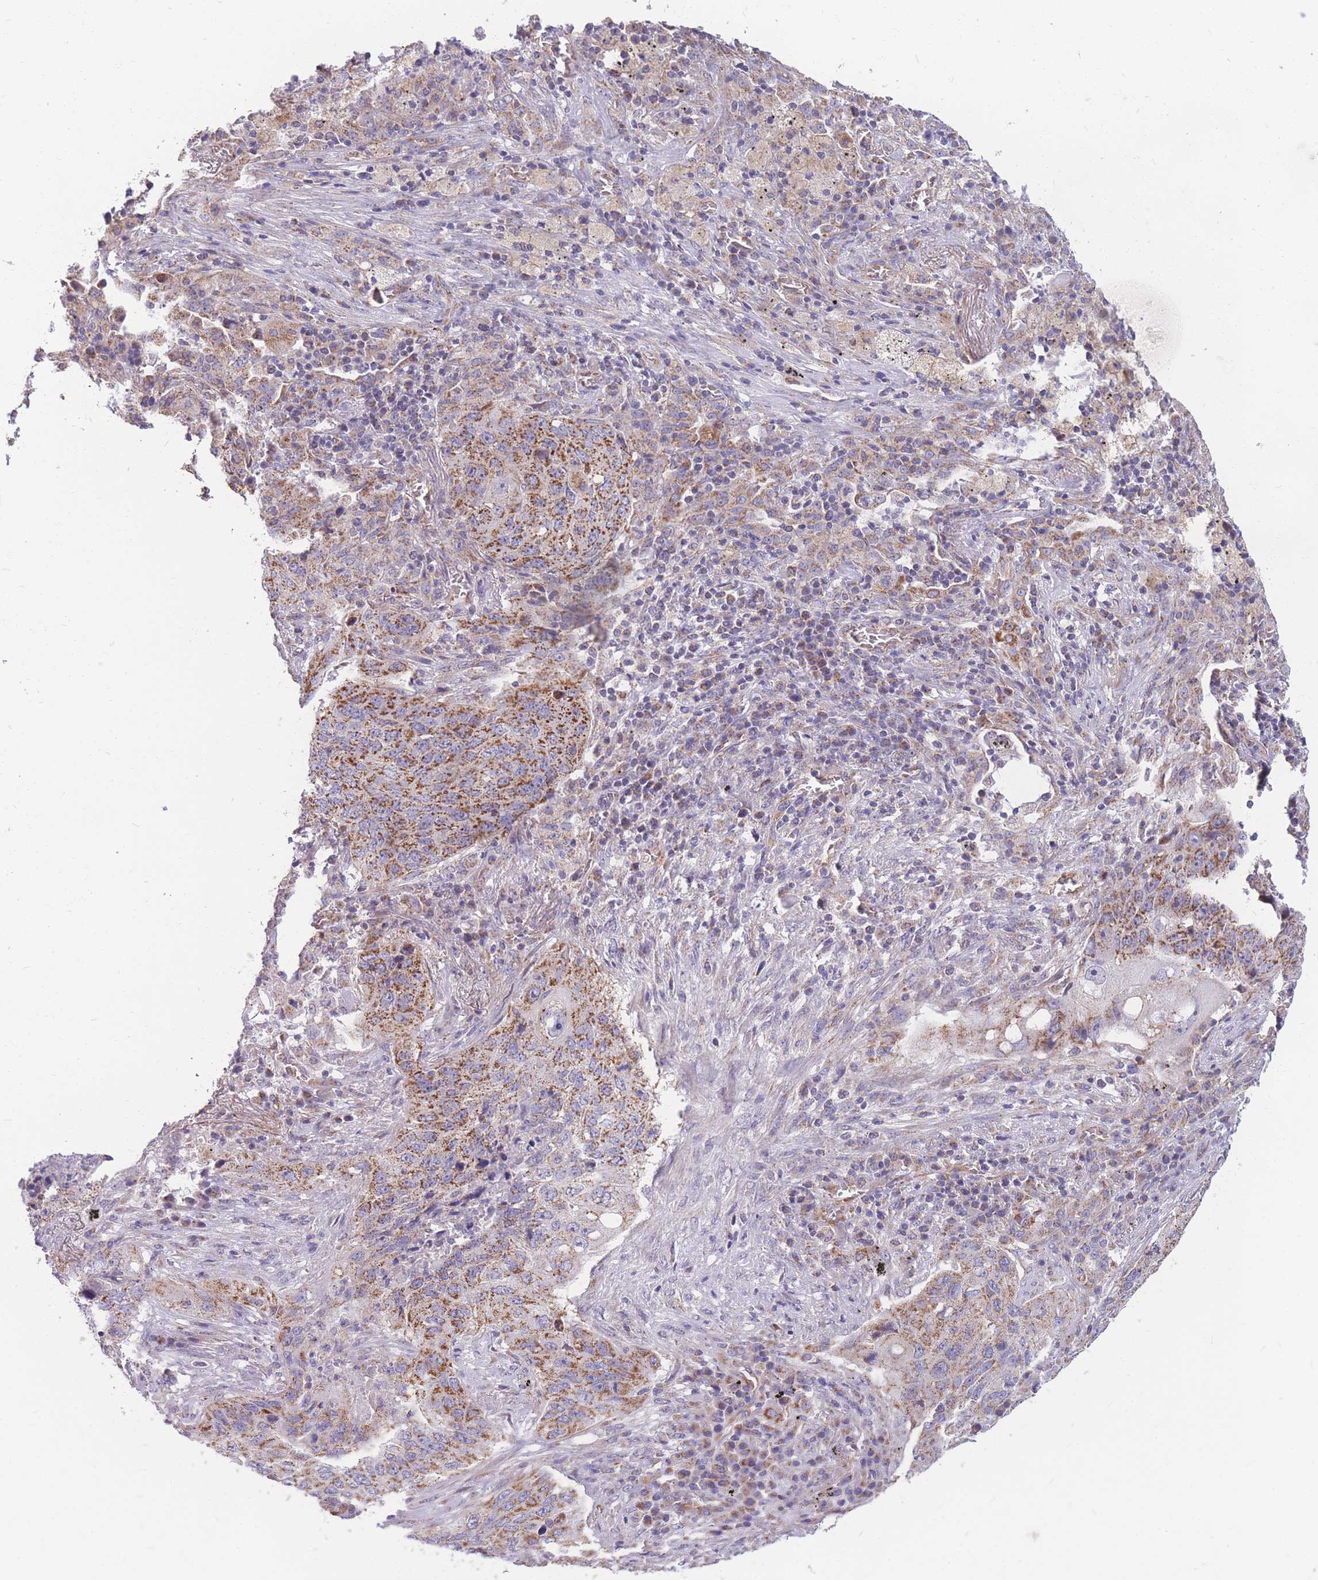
{"staining": {"intensity": "strong", "quantity": ">75%", "location": "cytoplasmic/membranous"}, "tissue": "lung cancer", "cell_type": "Tumor cells", "image_type": "cancer", "snomed": [{"axis": "morphology", "description": "Squamous cell carcinoma, NOS"}, {"axis": "topography", "description": "Lung"}], "caption": "There is high levels of strong cytoplasmic/membranous positivity in tumor cells of squamous cell carcinoma (lung), as demonstrated by immunohistochemical staining (brown color).", "gene": "MRPS9", "patient": {"sex": "female", "age": 63}}